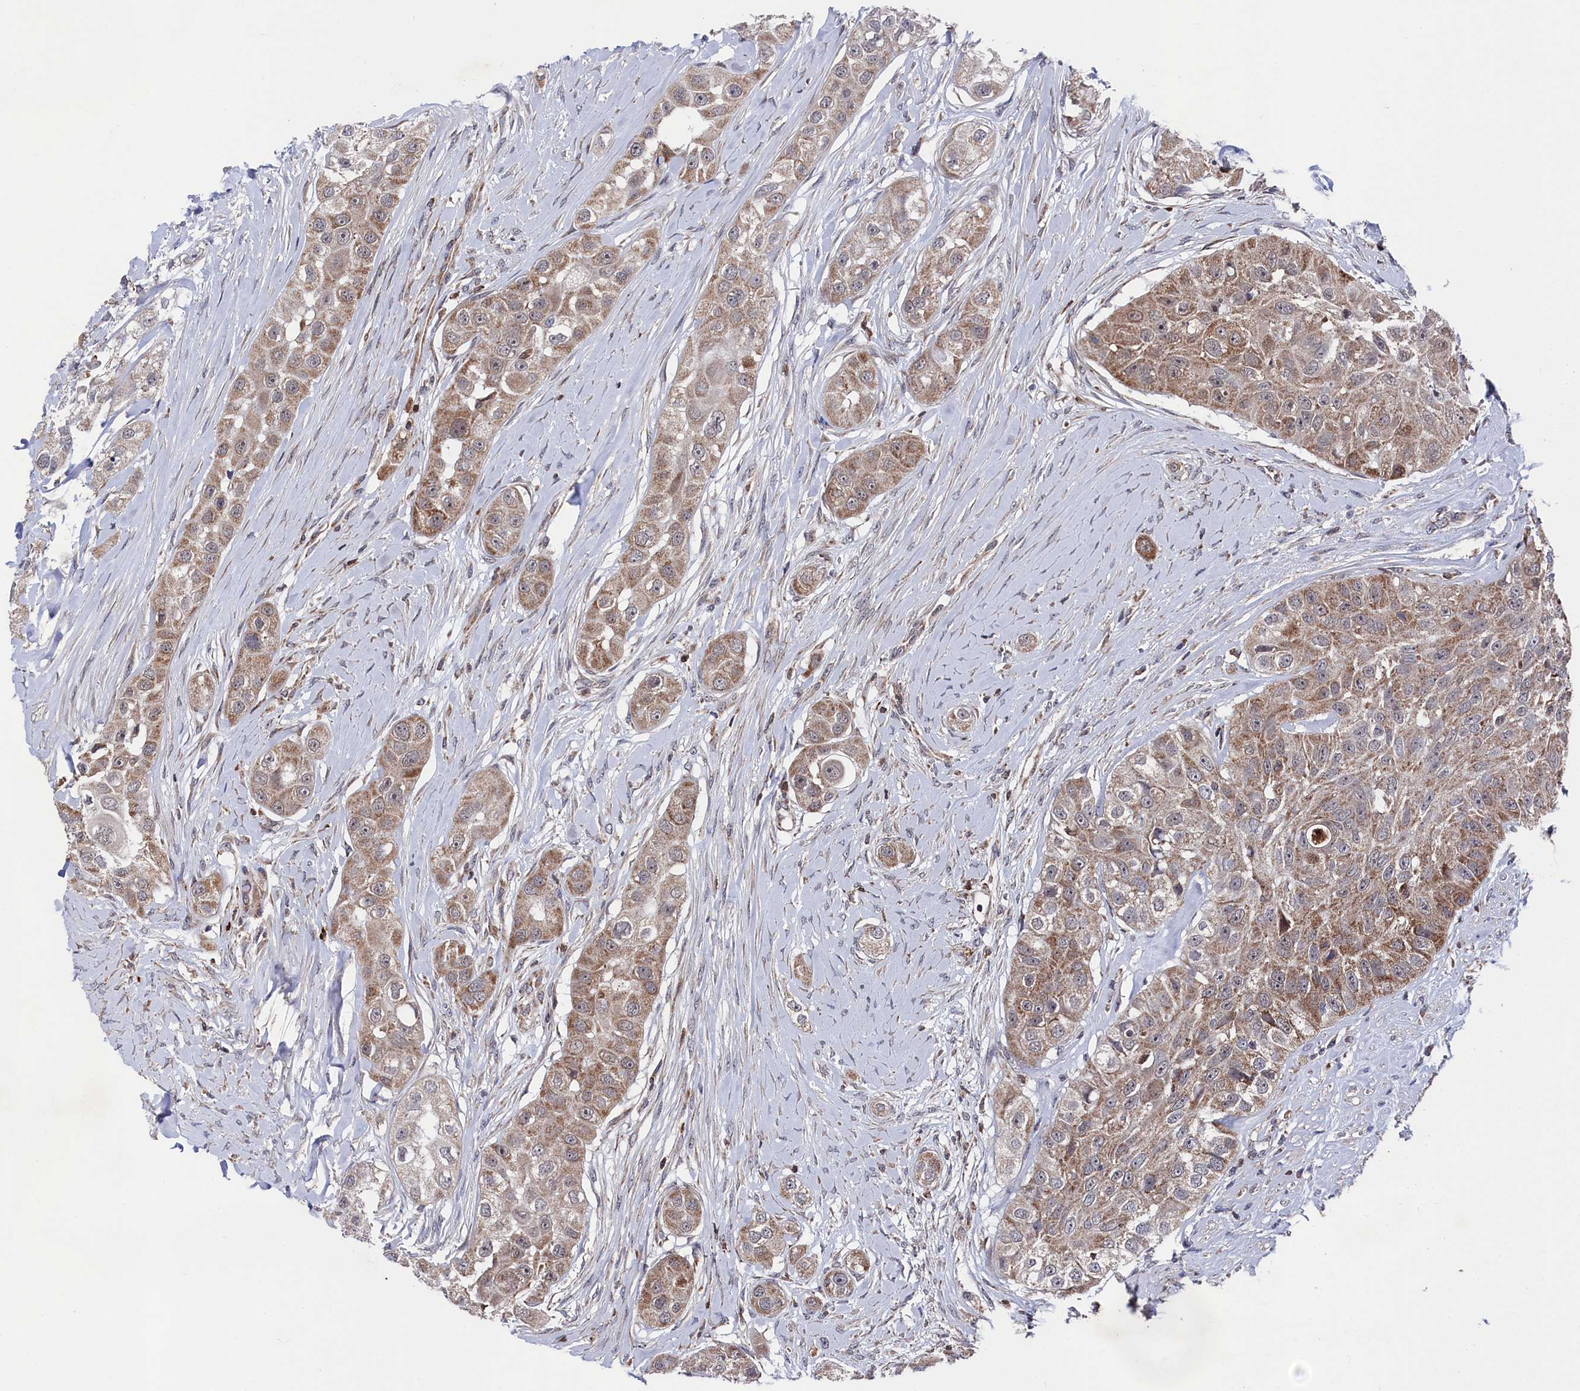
{"staining": {"intensity": "moderate", "quantity": ">75%", "location": "cytoplasmic/membranous"}, "tissue": "head and neck cancer", "cell_type": "Tumor cells", "image_type": "cancer", "snomed": [{"axis": "morphology", "description": "Normal tissue, NOS"}, {"axis": "morphology", "description": "Squamous cell carcinoma, NOS"}, {"axis": "topography", "description": "Skeletal muscle"}, {"axis": "topography", "description": "Head-Neck"}], "caption": "An immunohistochemistry micrograph of neoplastic tissue is shown. Protein staining in brown highlights moderate cytoplasmic/membranous positivity in head and neck cancer (squamous cell carcinoma) within tumor cells.", "gene": "CHCHD1", "patient": {"sex": "male", "age": 51}}